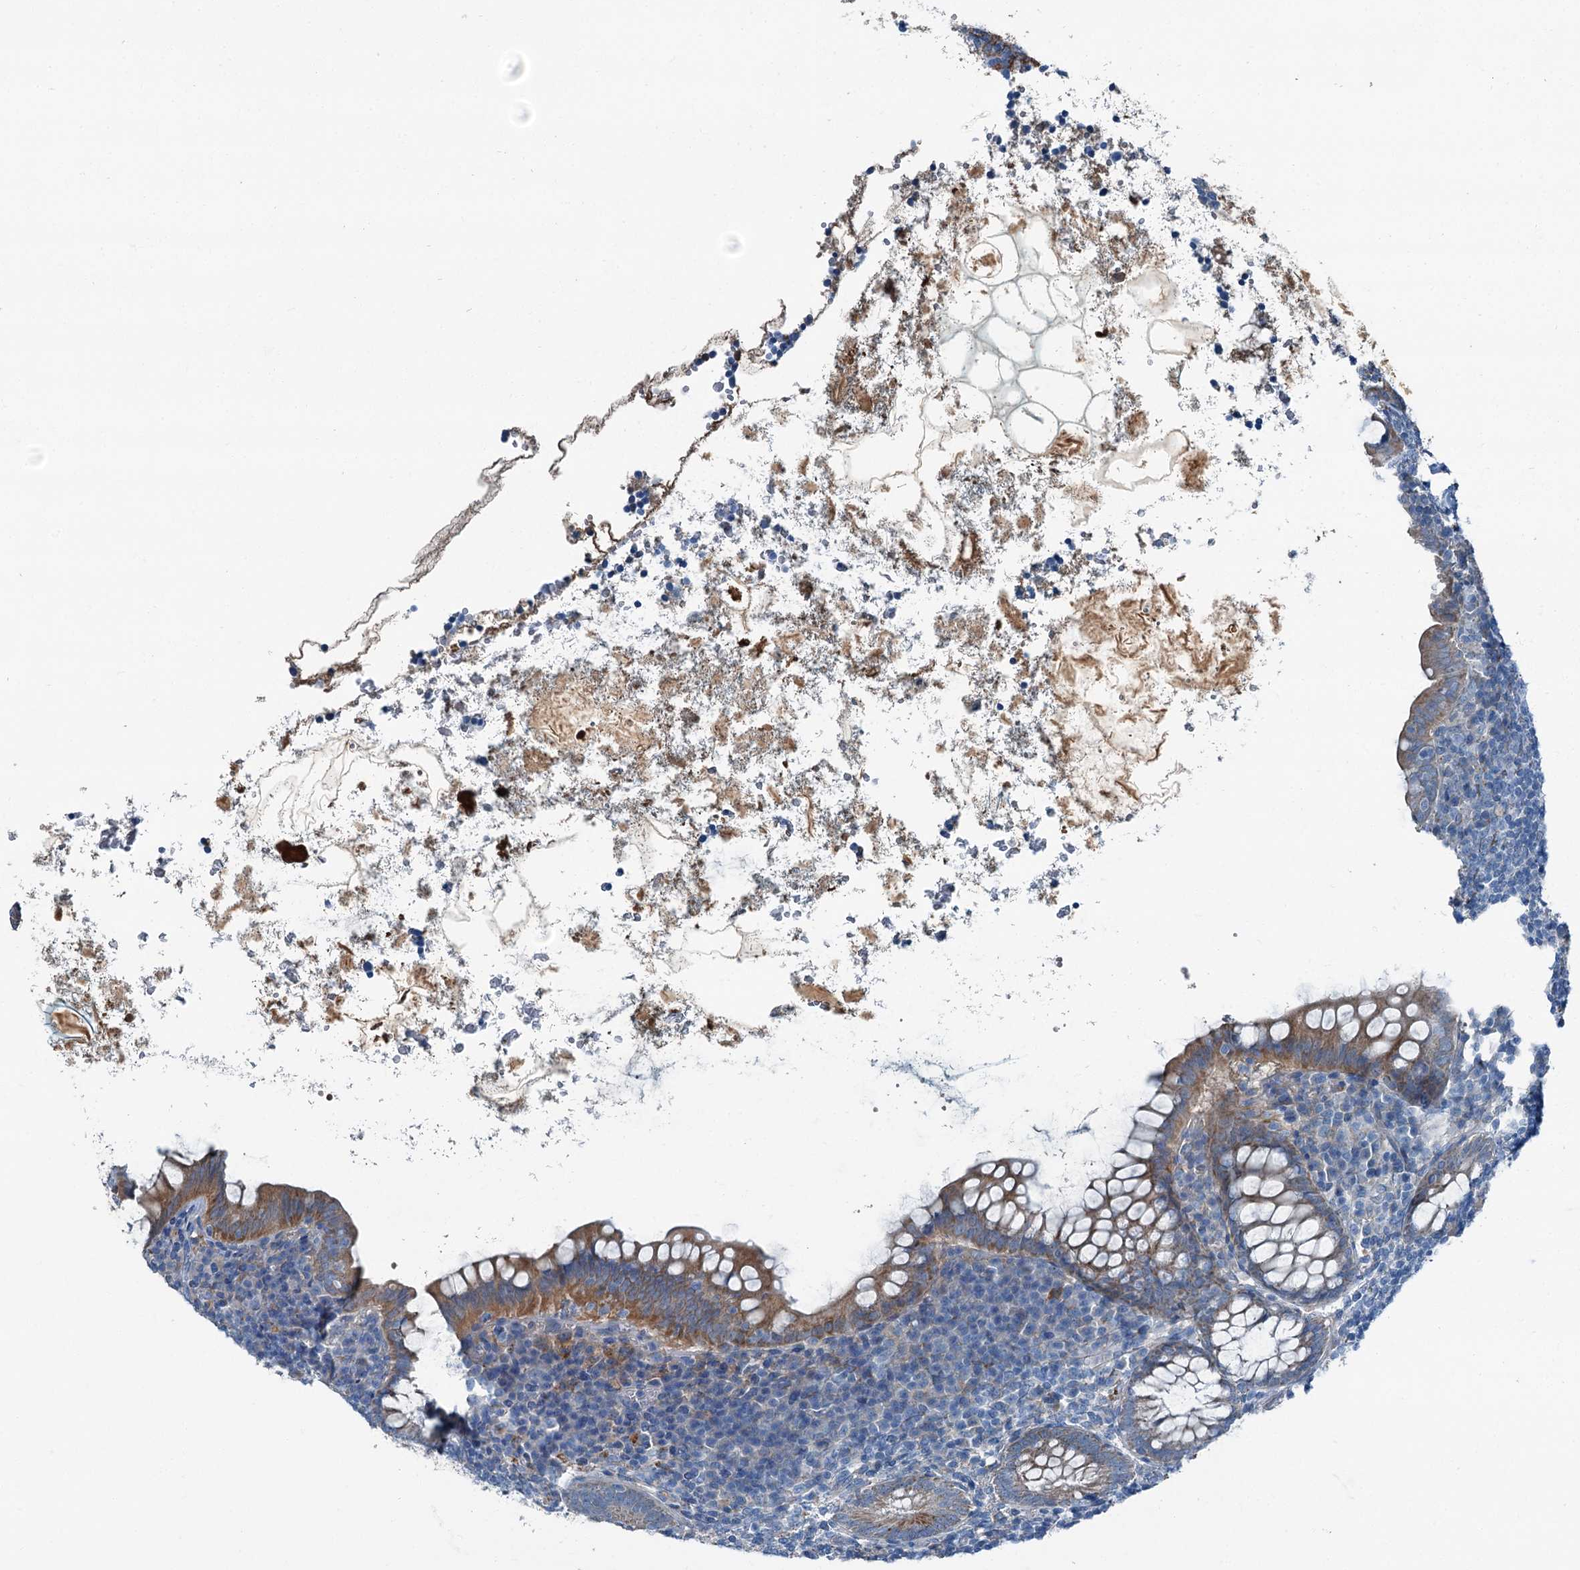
{"staining": {"intensity": "moderate", "quantity": "25%-75%", "location": "cytoplasmic/membranous"}, "tissue": "appendix", "cell_type": "Glandular cells", "image_type": "normal", "snomed": [{"axis": "morphology", "description": "Normal tissue, NOS"}, {"axis": "topography", "description": "Appendix"}], "caption": "Protein analysis of normal appendix displays moderate cytoplasmic/membranous positivity in about 25%-75% of glandular cells.", "gene": "AXL", "patient": {"sex": "female", "age": 33}}